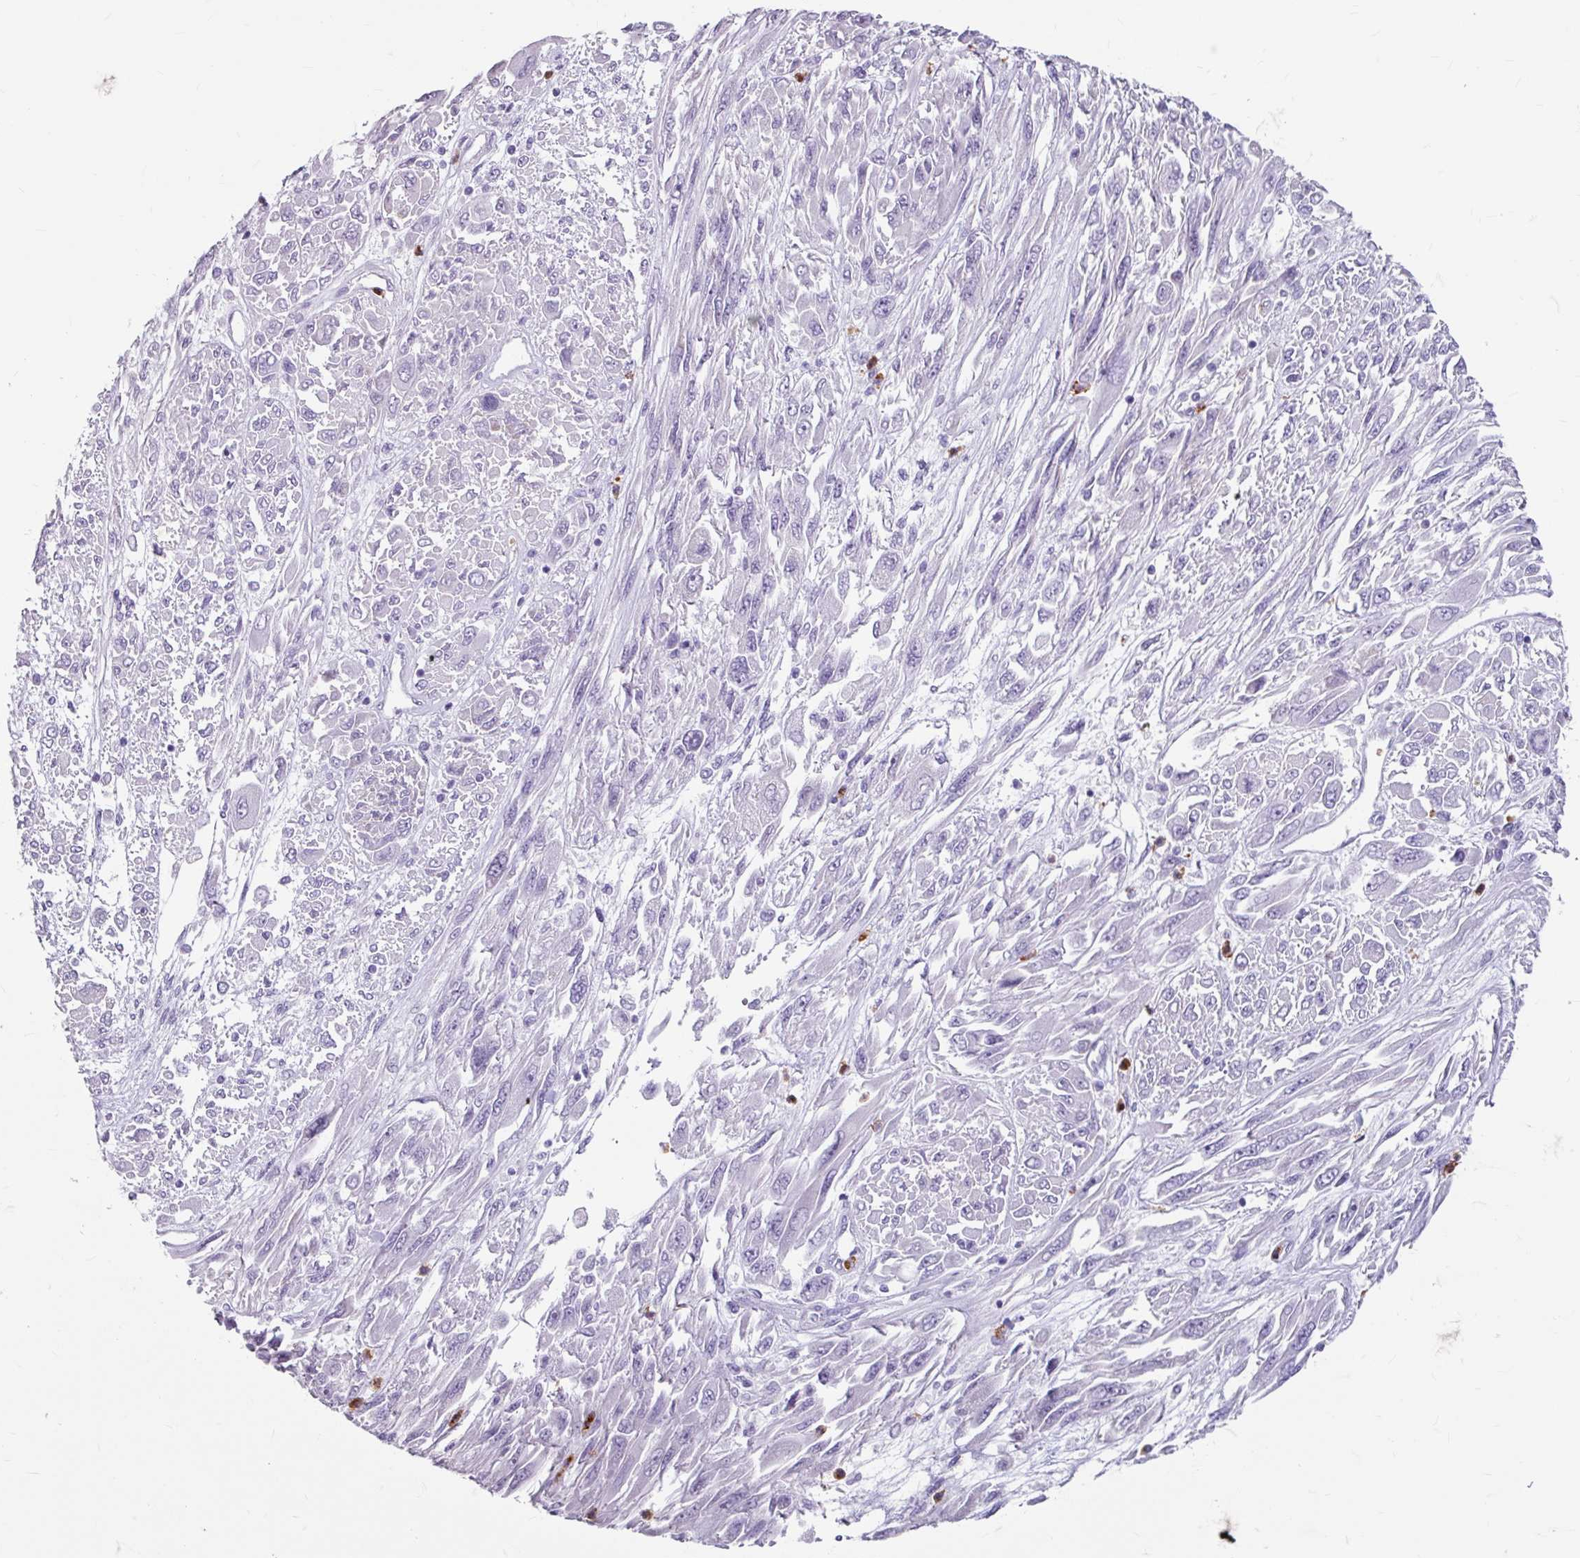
{"staining": {"intensity": "negative", "quantity": "none", "location": "none"}, "tissue": "melanoma", "cell_type": "Tumor cells", "image_type": "cancer", "snomed": [{"axis": "morphology", "description": "Malignant melanoma, NOS"}, {"axis": "topography", "description": "Skin"}], "caption": "This is an immunohistochemistry image of melanoma. There is no positivity in tumor cells.", "gene": "ANKRD1", "patient": {"sex": "female", "age": 91}}